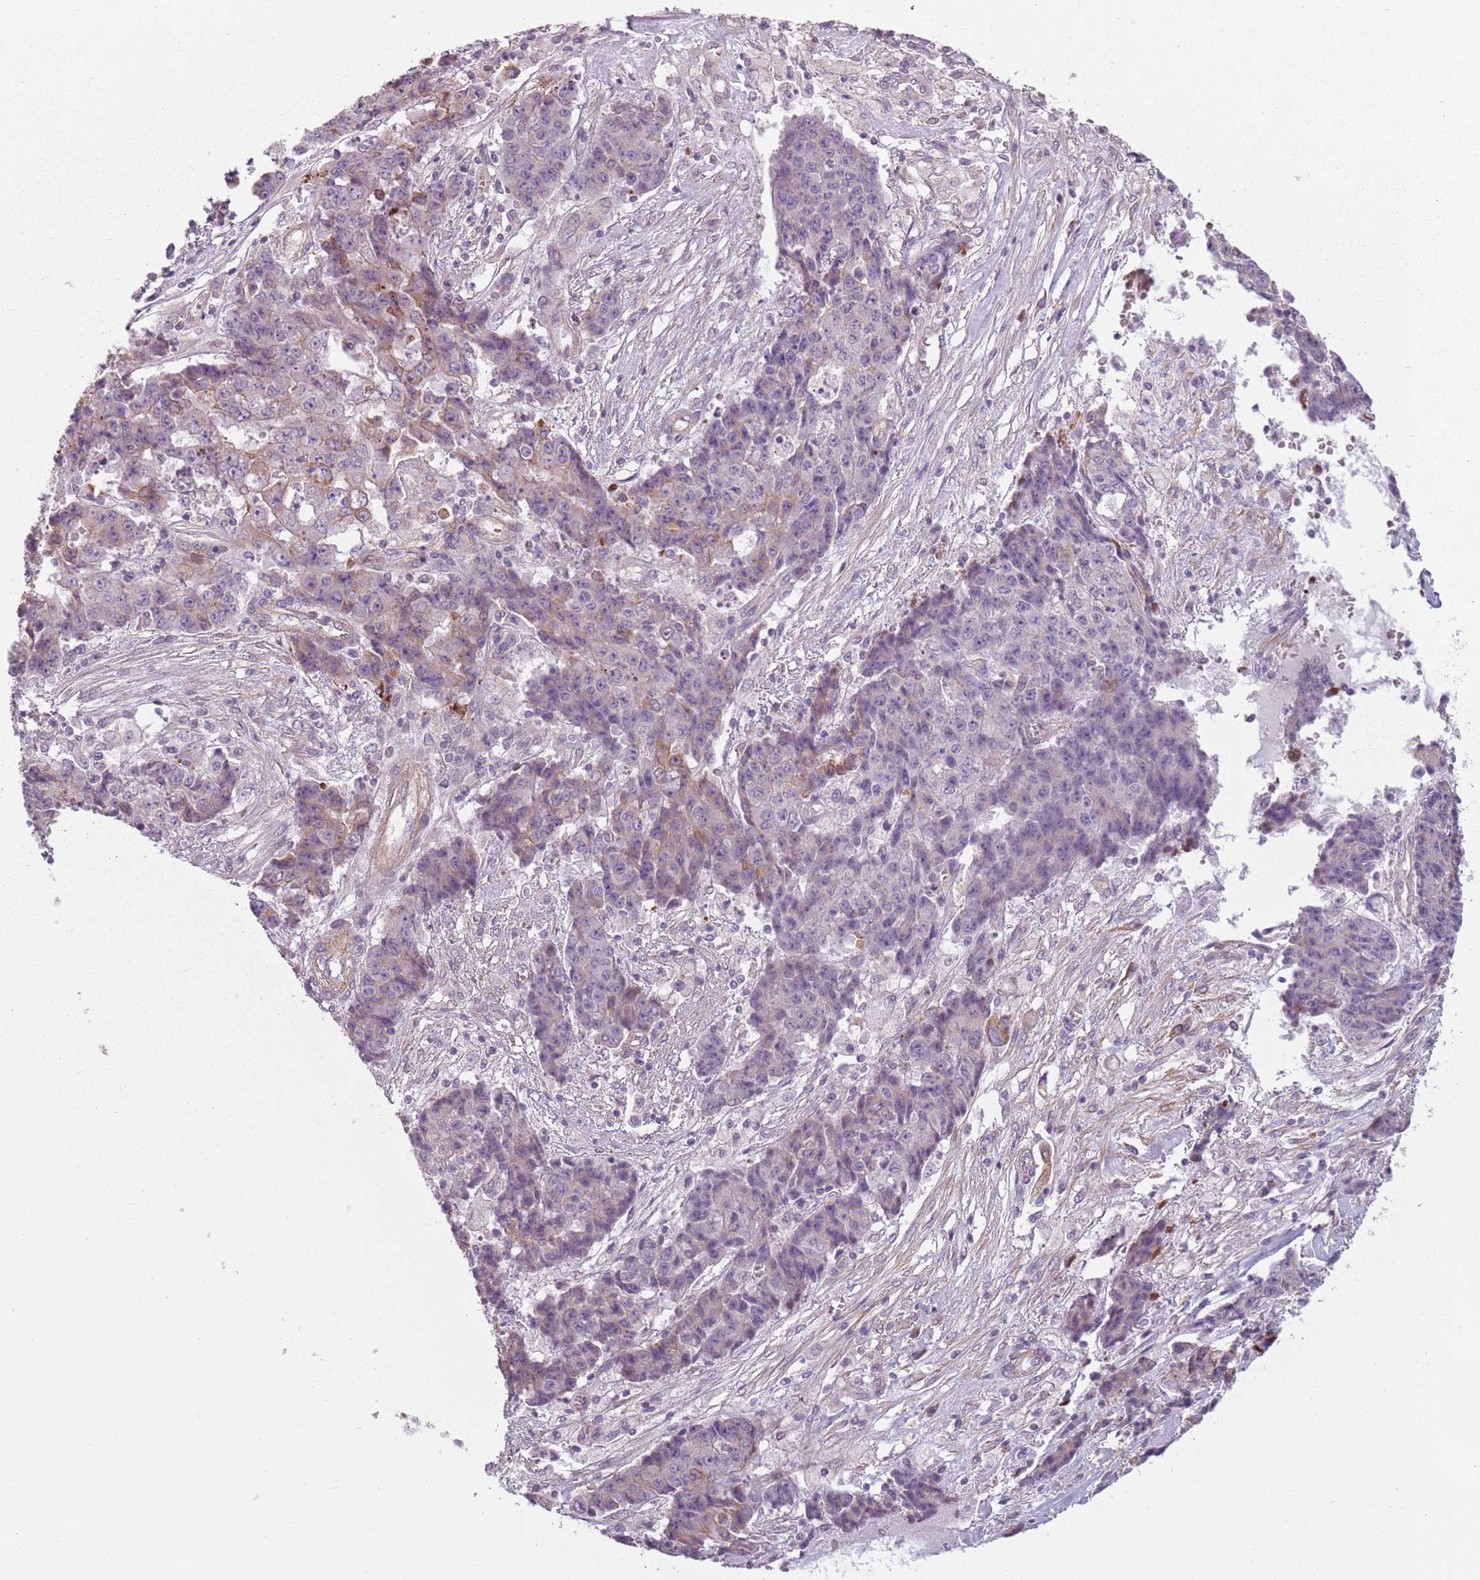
{"staining": {"intensity": "moderate", "quantity": "<25%", "location": "cytoplasmic/membranous"}, "tissue": "ovarian cancer", "cell_type": "Tumor cells", "image_type": "cancer", "snomed": [{"axis": "morphology", "description": "Carcinoma, endometroid"}, {"axis": "topography", "description": "Ovary"}], "caption": "Endometroid carcinoma (ovarian) tissue demonstrates moderate cytoplasmic/membranous expression in approximately <25% of tumor cells (DAB = brown stain, brightfield microscopy at high magnification).", "gene": "TLCD2", "patient": {"sex": "female", "age": 42}}